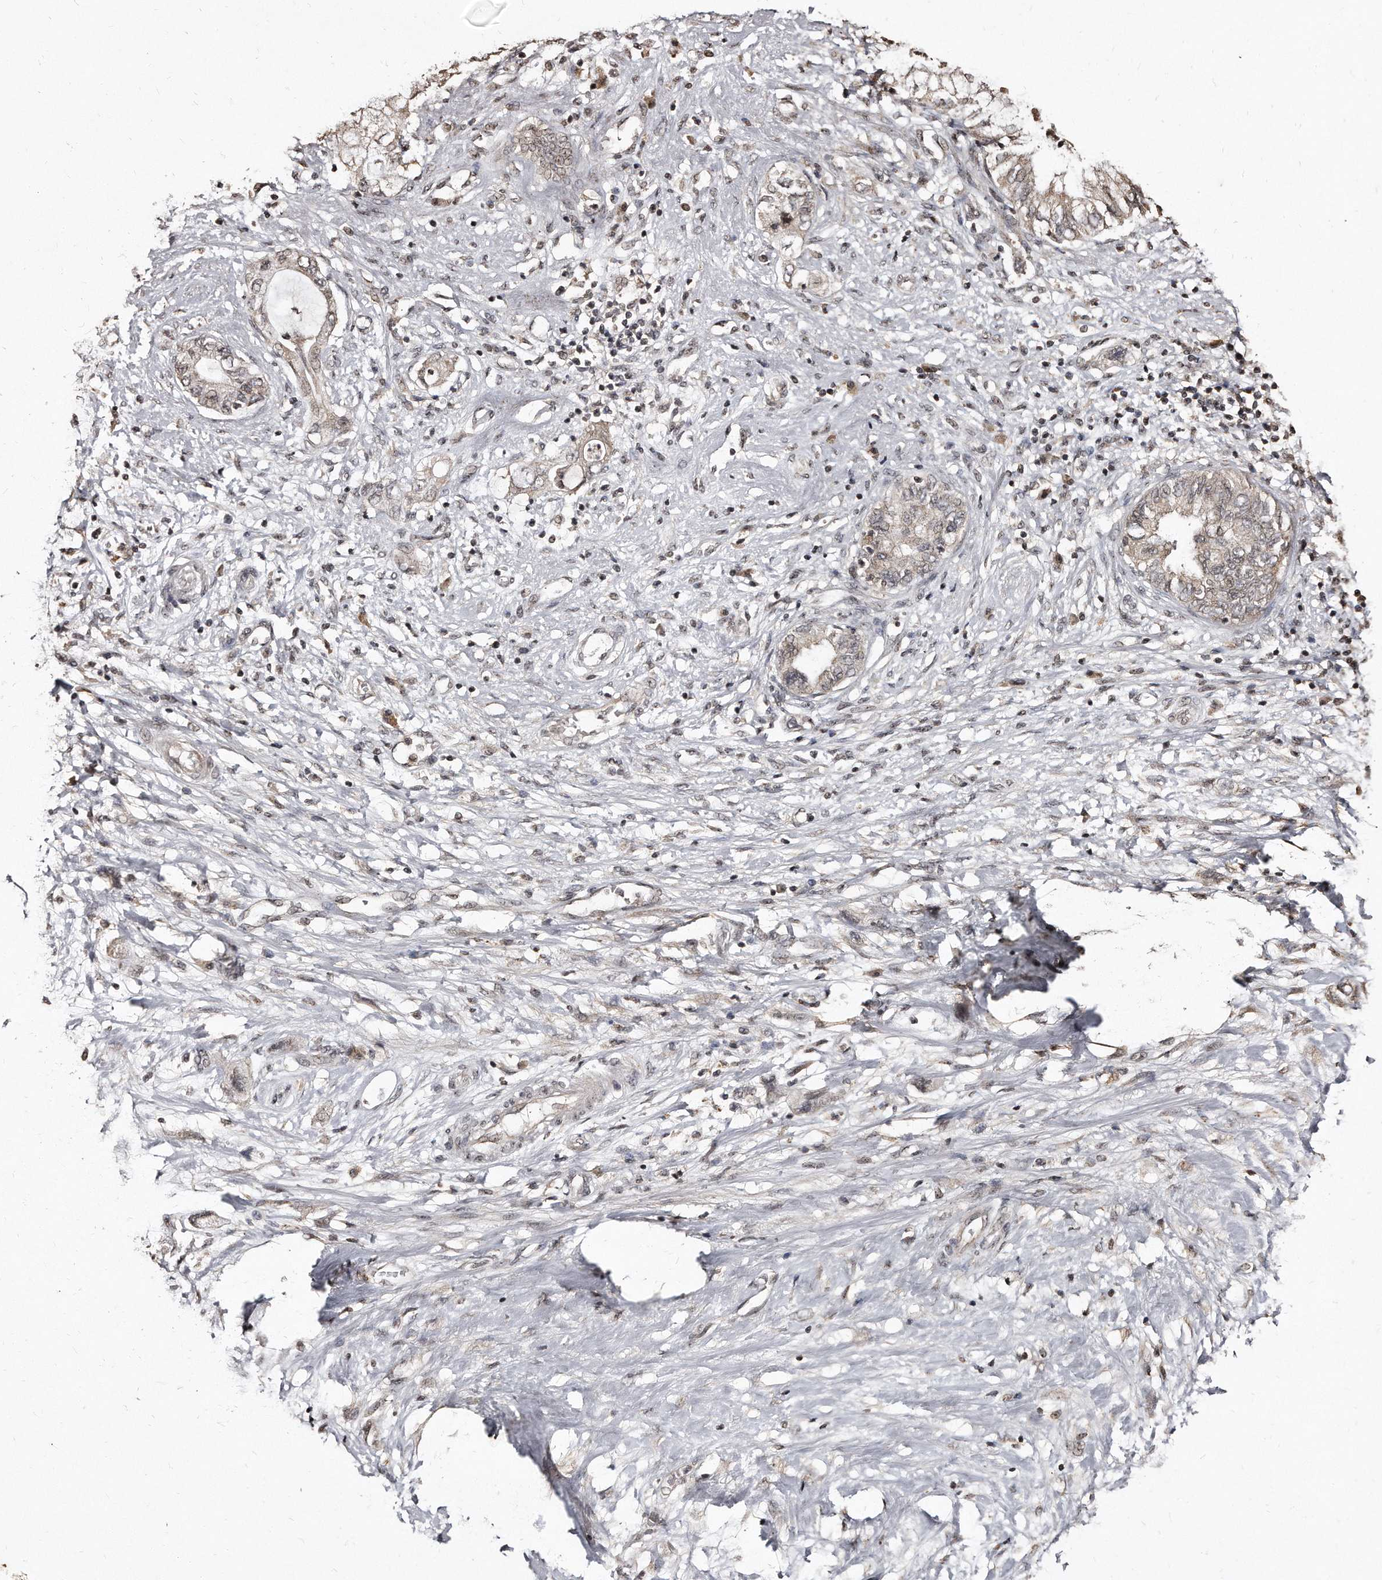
{"staining": {"intensity": "weak", "quantity": "<25%", "location": "cytoplasmic/membranous,nuclear"}, "tissue": "pancreatic cancer", "cell_type": "Tumor cells", "image_type": "cancer", "snomed": [{"axis": "morphology", "description": "Adenocarcinoma, NOS"}, {"axis": "topography", "description": "Pancreas"}], "caption": "A photomicrograph of adenocarcinoma (pancreatic) stained for a protein demonstrates no brown staining in tumor cells.", "gene": "TSHR", "patient": {"sex": "female", "age": 73}}